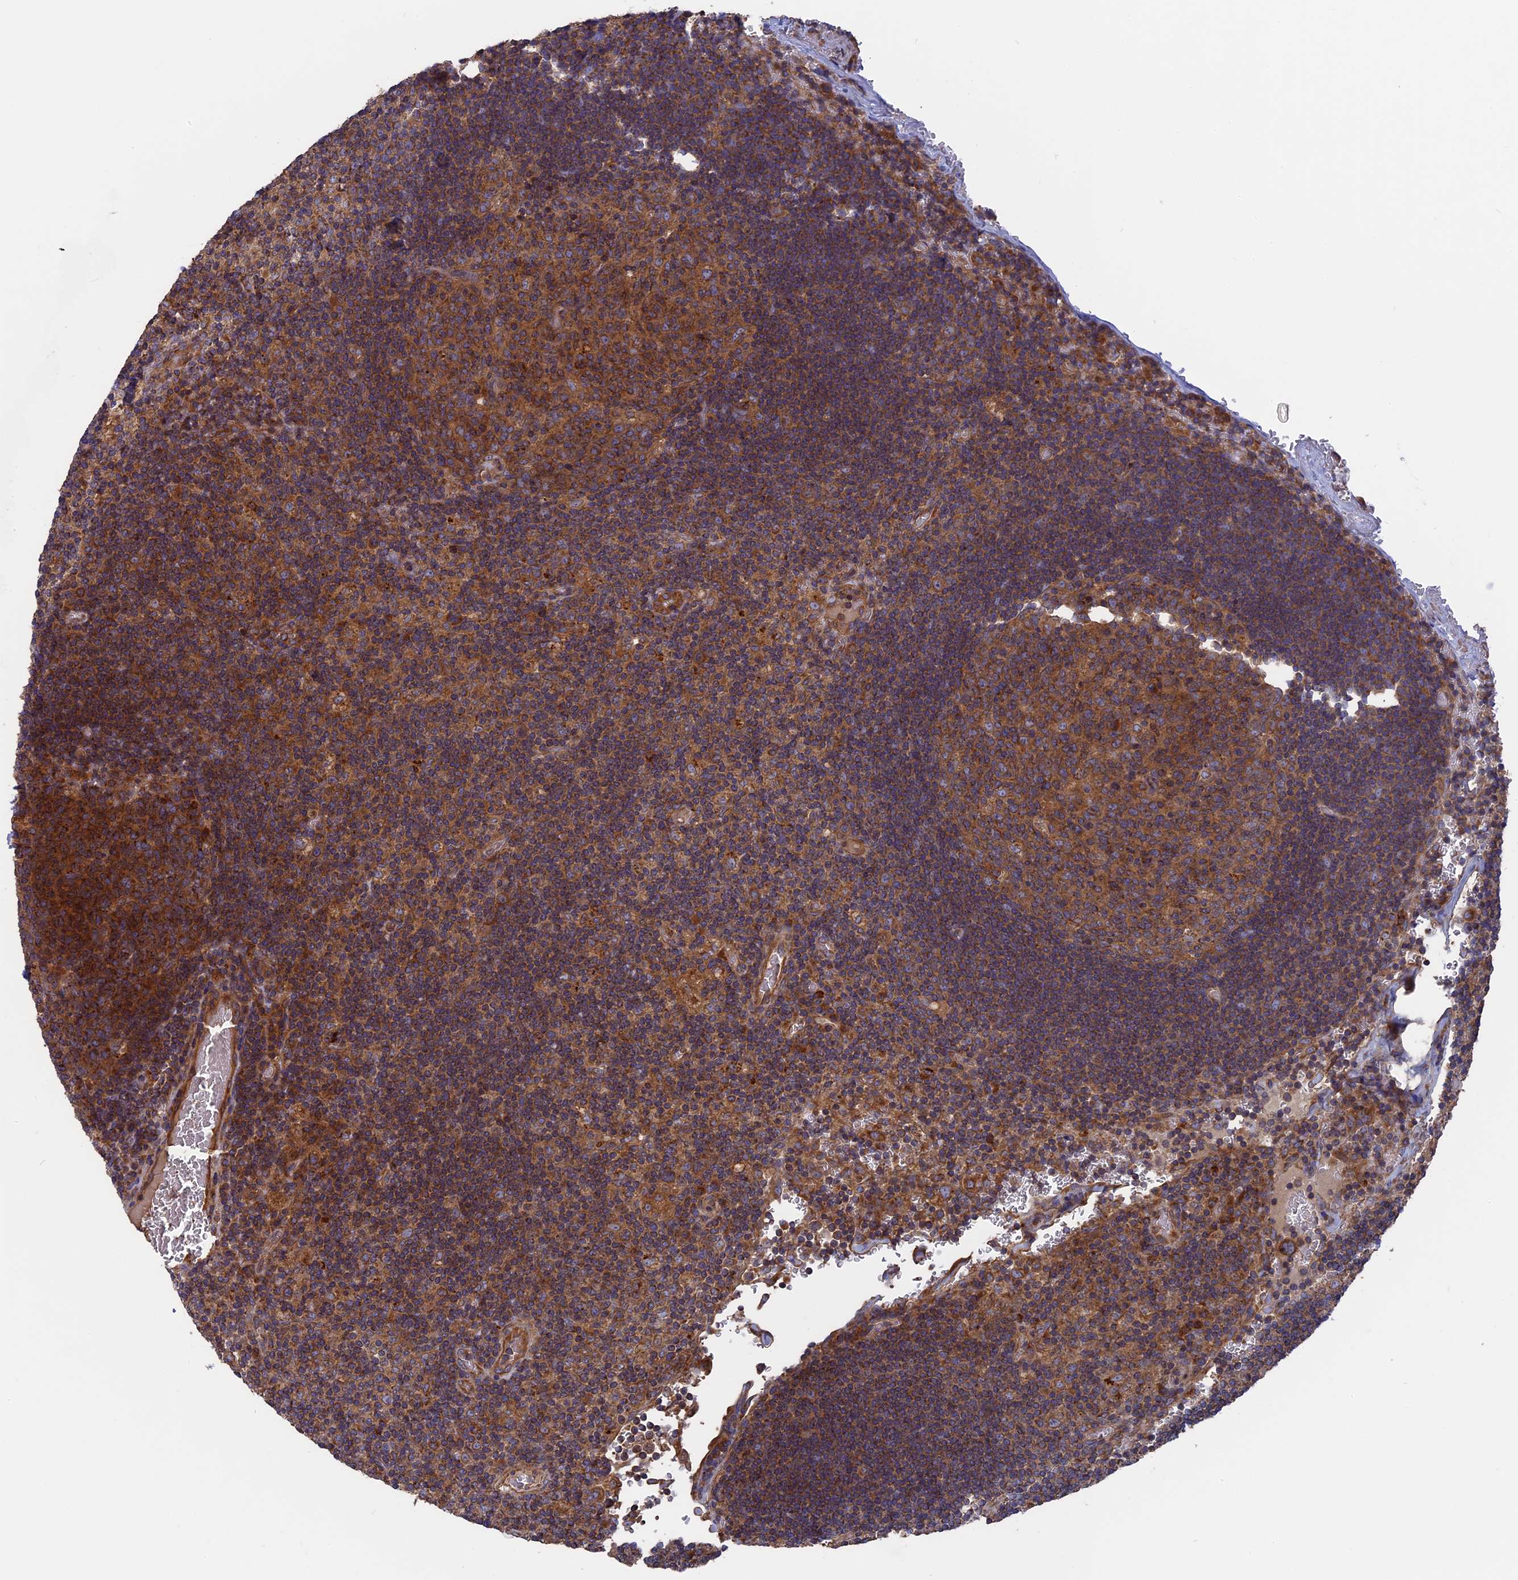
{"staining": {"intensity": "moderate", "quantity": ">75%", "location": "cytoplasmic/membranous"}, "tissue": "lymph node", "cell_type": "Germinal center cells", "image_type": "normal", "snomed": [{"axis": "morphology", "description": "Normal tissue, NOS"}, {"axis": "topography", "description": "Lymph node"}], "caption": "Lymph node stained for a protein (brown) shows moderate cytoplasmic/membranous positive staining in approximately >75% of germinal center cells.", "gene": "TELO2", "patient": {"sex": "female", "age": 73}}